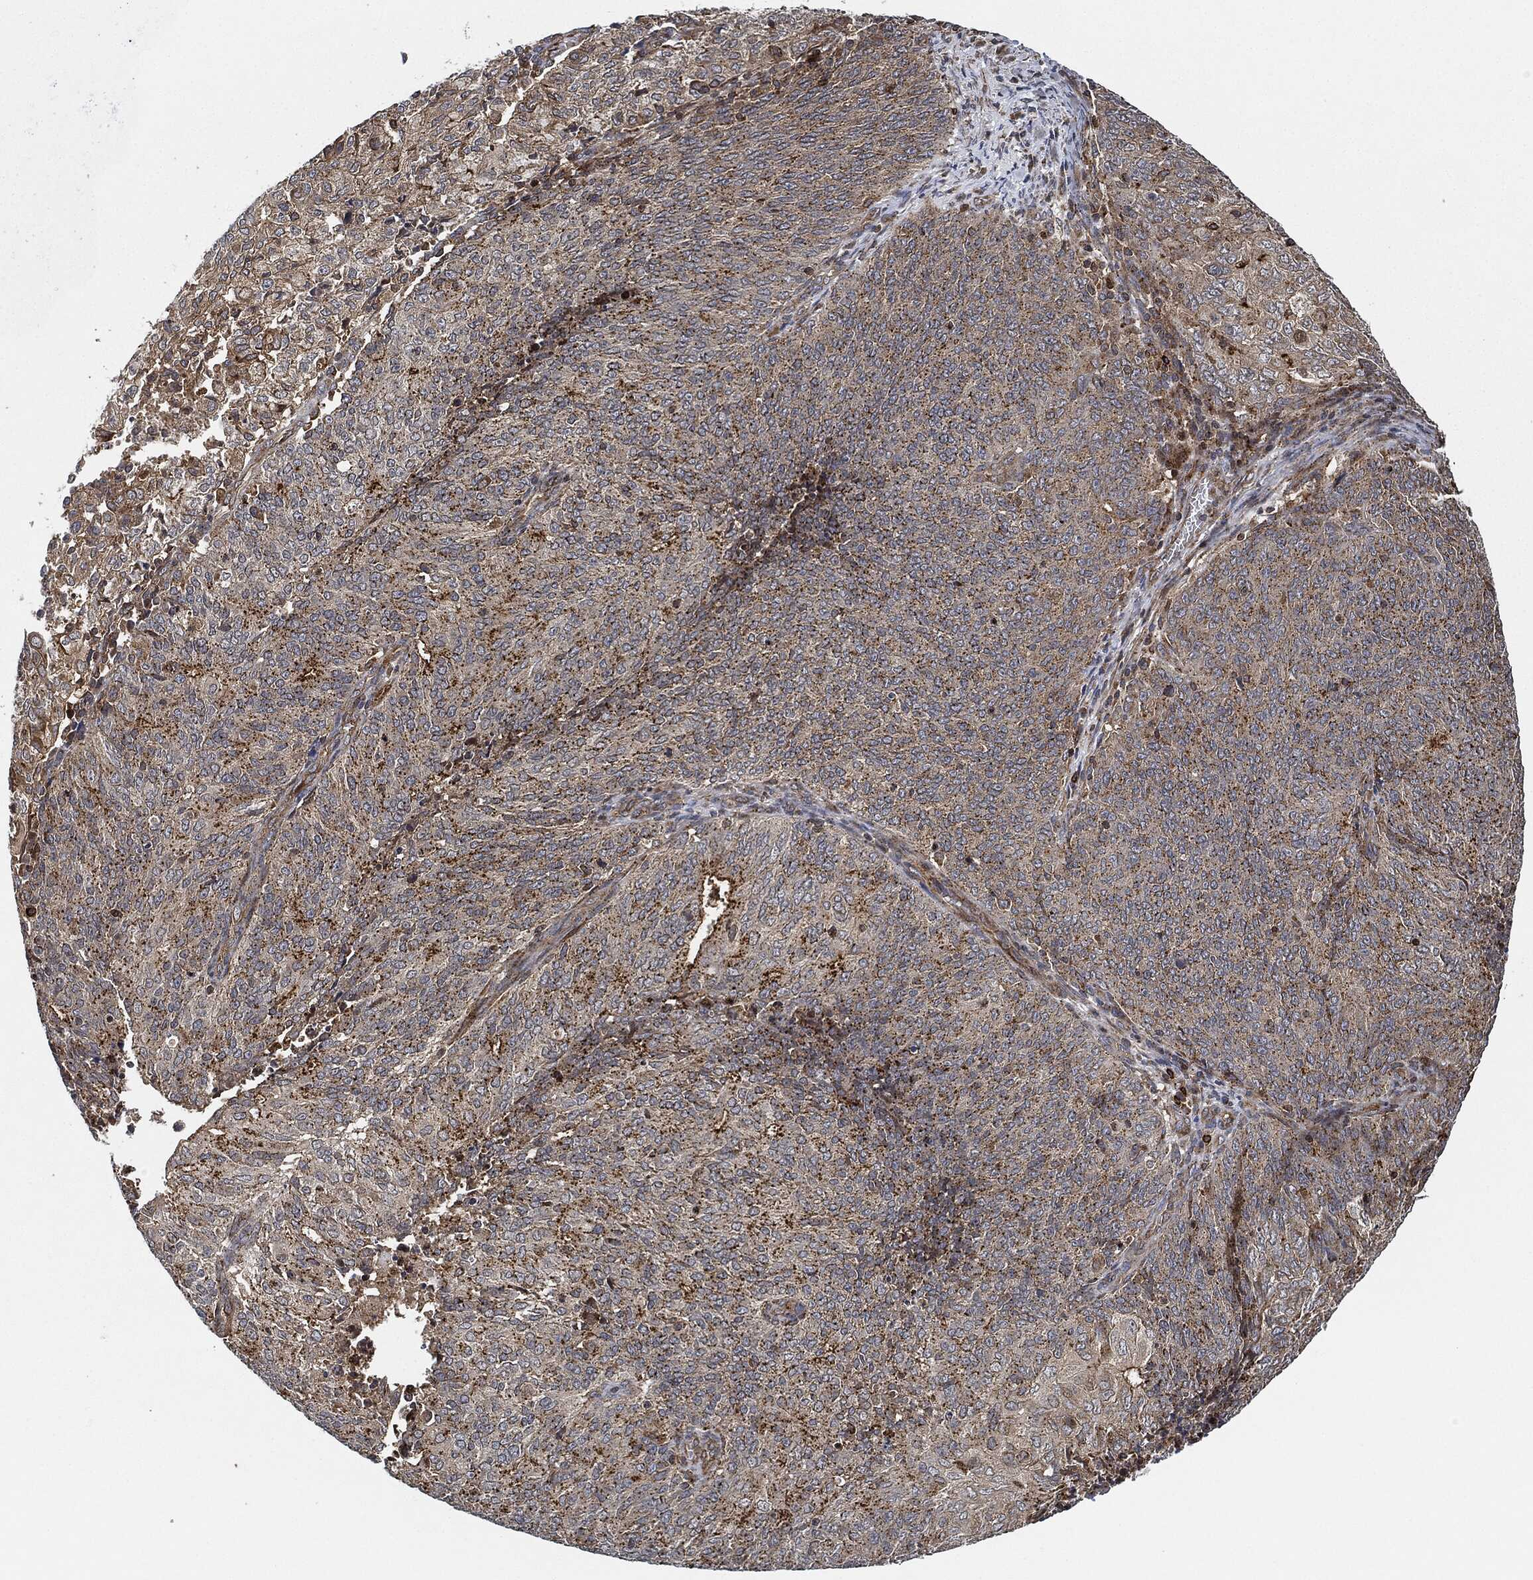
{"staining": {"intensity": "moderate", "quantity": "25%-75%", "location": "cytoplasmic/membranous"}, "tissue": "endometrial cancer", "cell_type": "Tumor cells", "image_type": "cancer", "snomed": [{"axis": "morphology", "description": "Adenocarcinoma, NOS"}, {"axis": "topography", "description": "Endometrium"}], "caption": "A photomicrograph of endometrial adenocarcinoma stained for a protein displays moderate cytoplasmic/membranous brown staining in tumor cells. (DAB IHC with brightfield microscopy, high magnification).", "gene": "MAP3K3", "patient": {"sex": "female", "age": 82}}